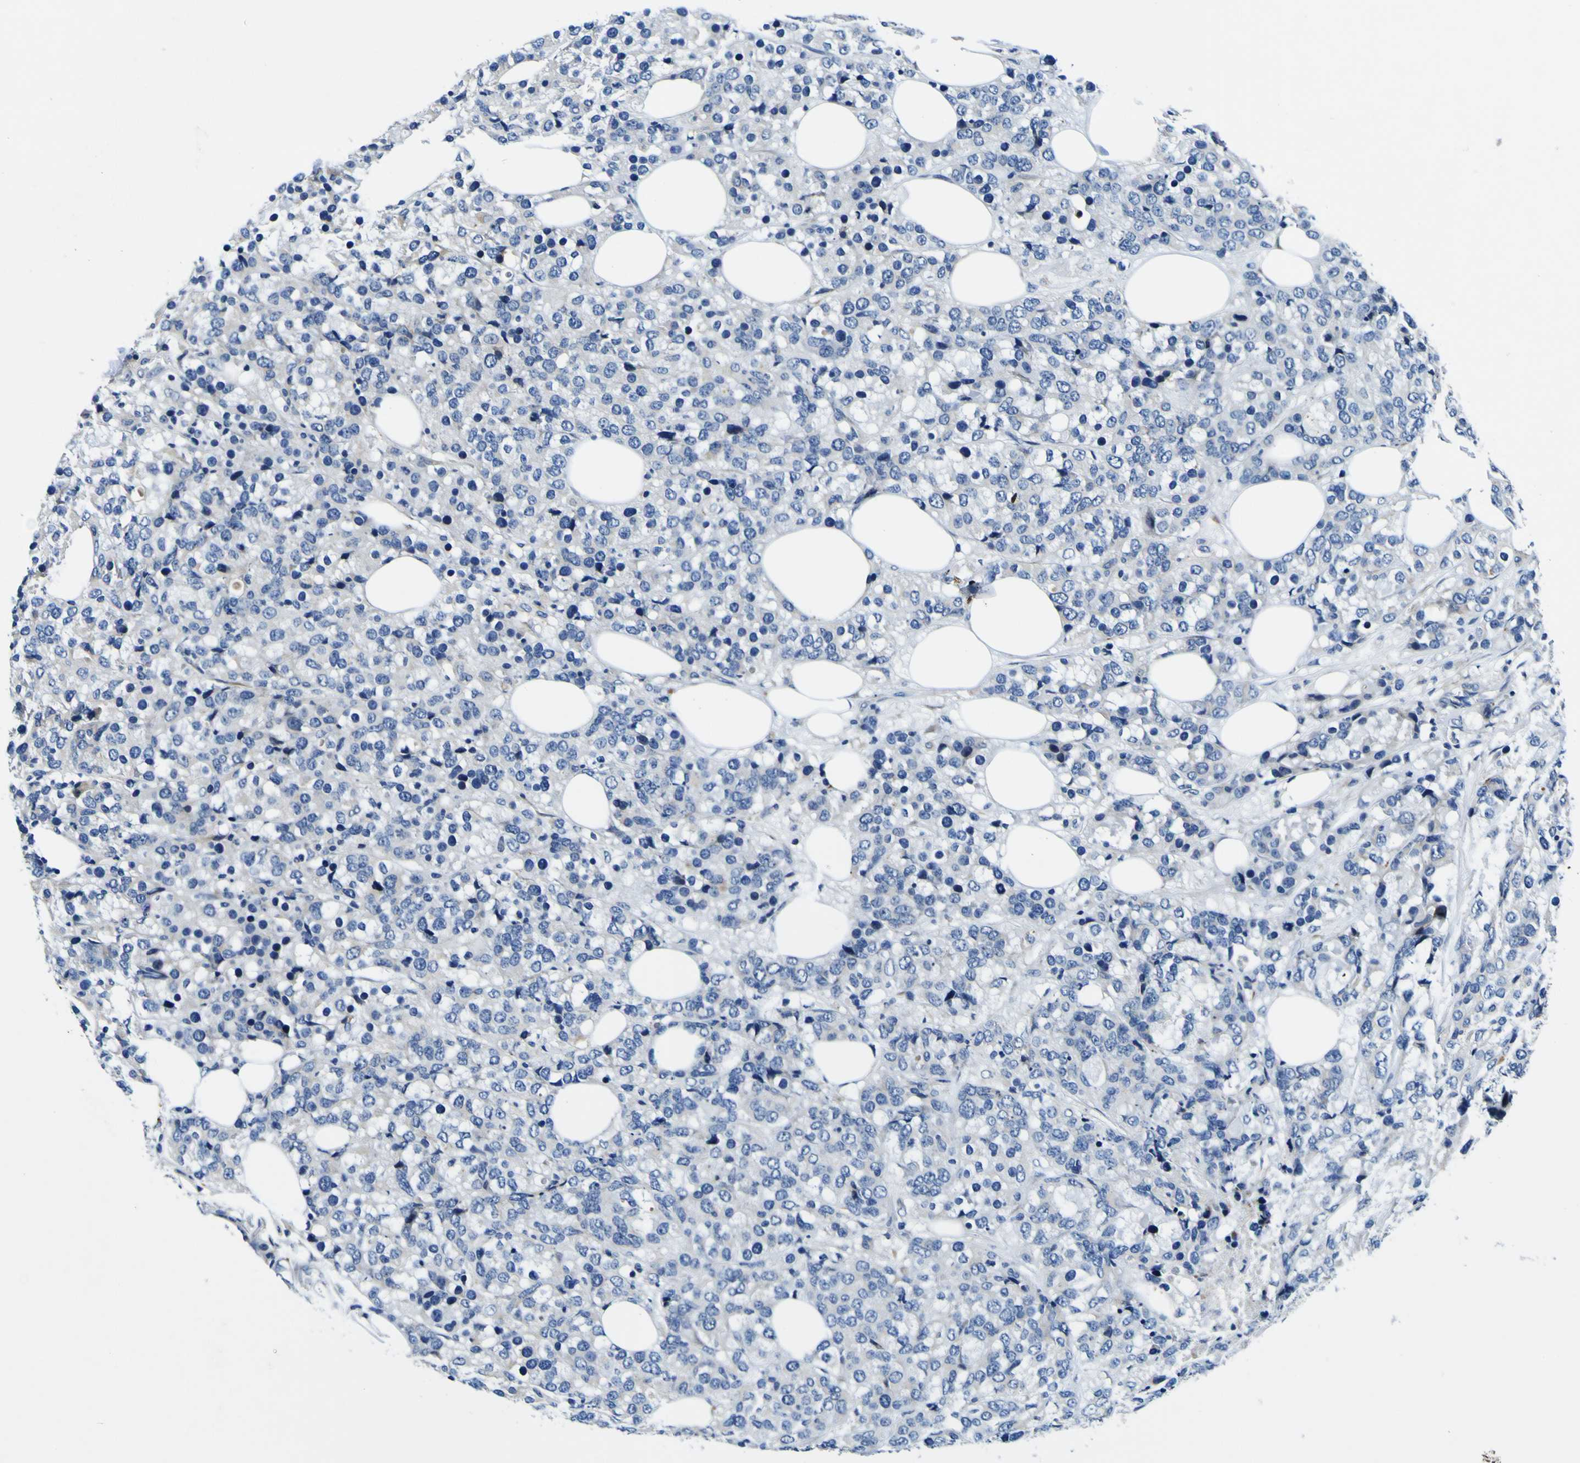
{"staining": {"intensity": "negative", "quantity": "none", "location": "none"}, "tissue": "breast cancer", "cell_type": "Tumor cells", "image_type": "cancer", "snomed": [{"axis": "morphology", "description": "Lobular carcinoma"}, {"axis": "topography", "description": "Breast"}], "caption": "This is an immunohistochemistry (IHC) photomicrograph of lobular carcinoma (breast). There is no expression in tumor cells.", "gene": "AGAP3", "patient": {"sex": "female", "age": 59}}